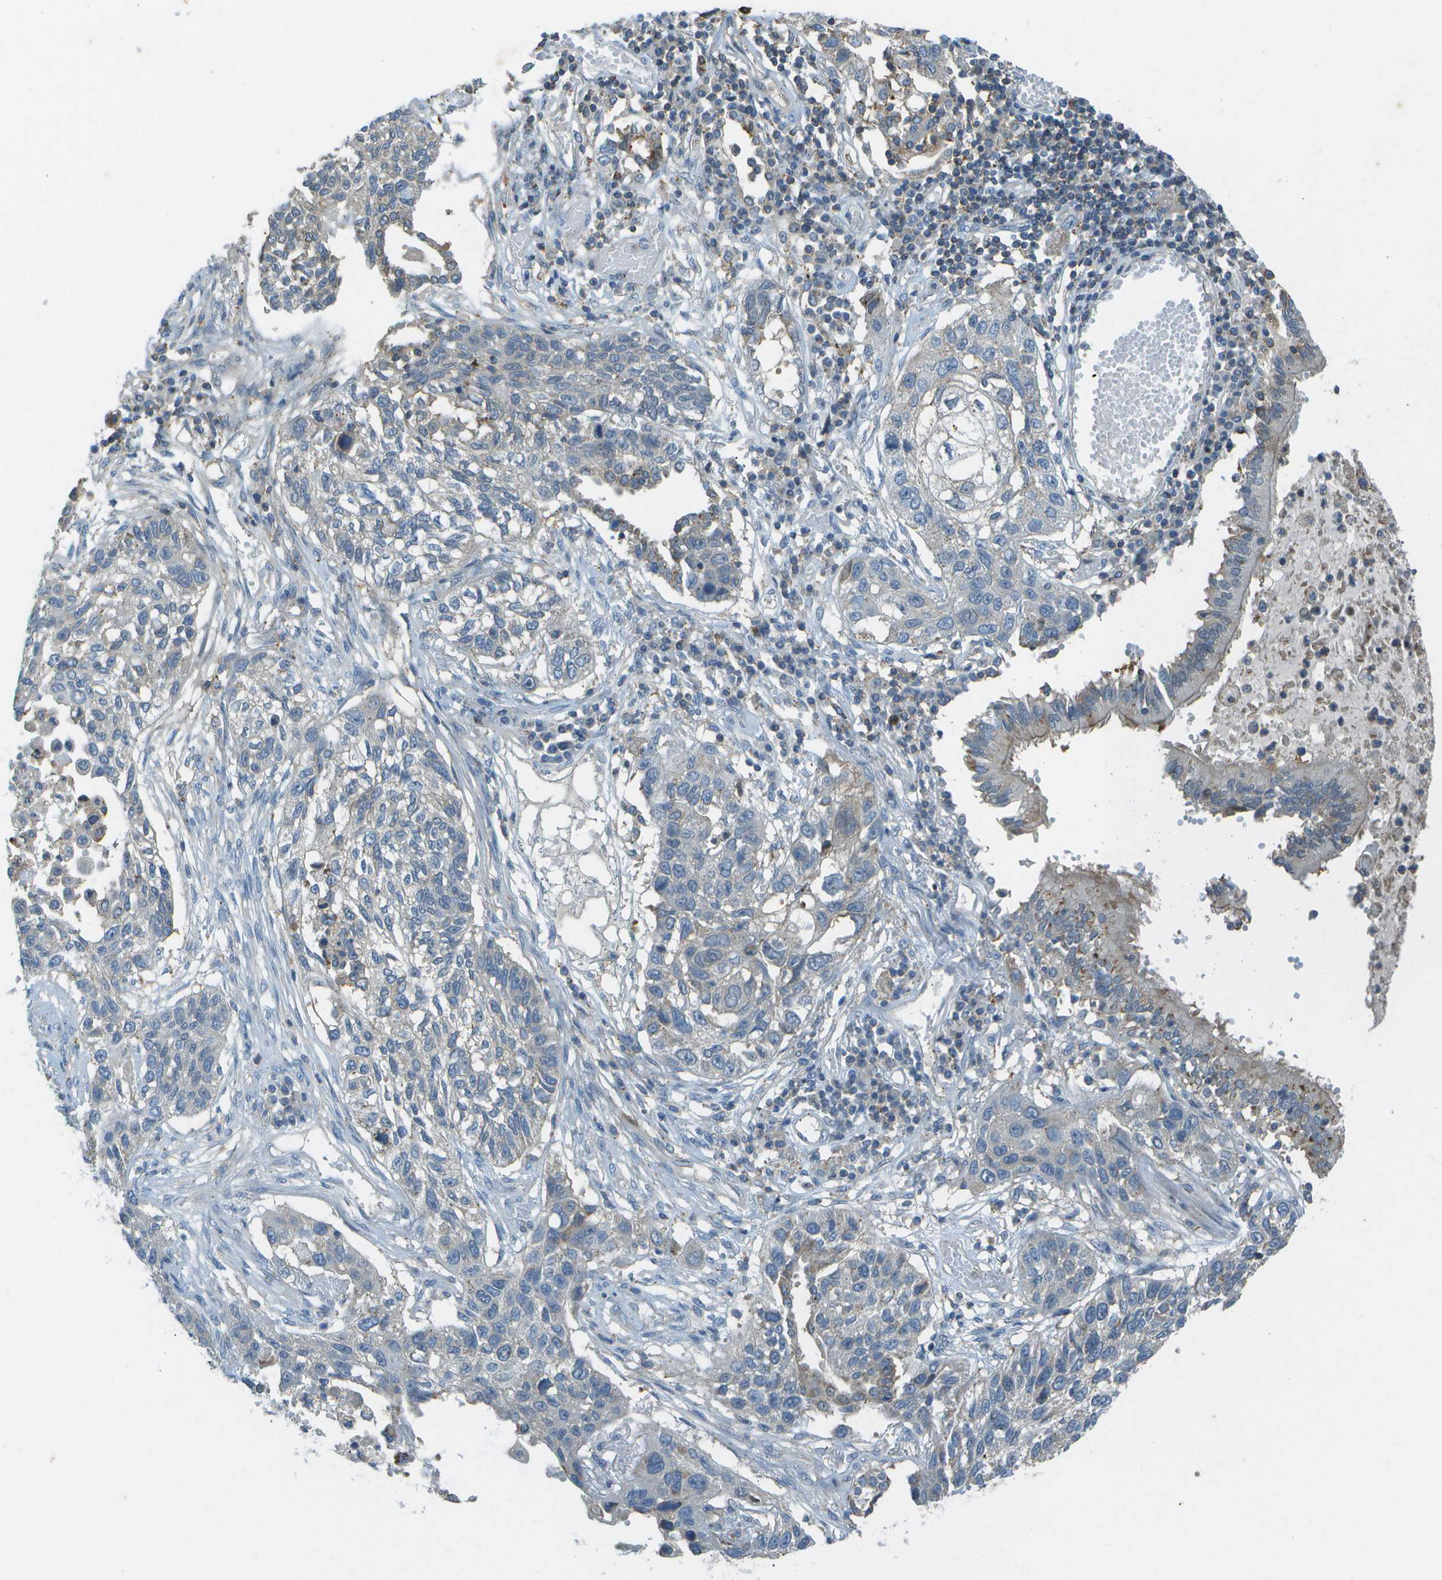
{"staining": {"intensity": "negative", "quantity": "none", "location": "none"}, "tissue": "lung cancer", "cell_type": "Tumor cells", "image_type": "cancer", "snomed": [{"axis": "morphology", "description": "Squamous cell carcinoma, NOS"}, {"axis": "topography", "description": "Lung"}], "caption": "Immunohistochemistry (IHC) of human lung squamous cell carcinoma exhibits no expression in tumor cells.", "gene": "LRRC66", "patient": {"sex": "male", "age": 71}}